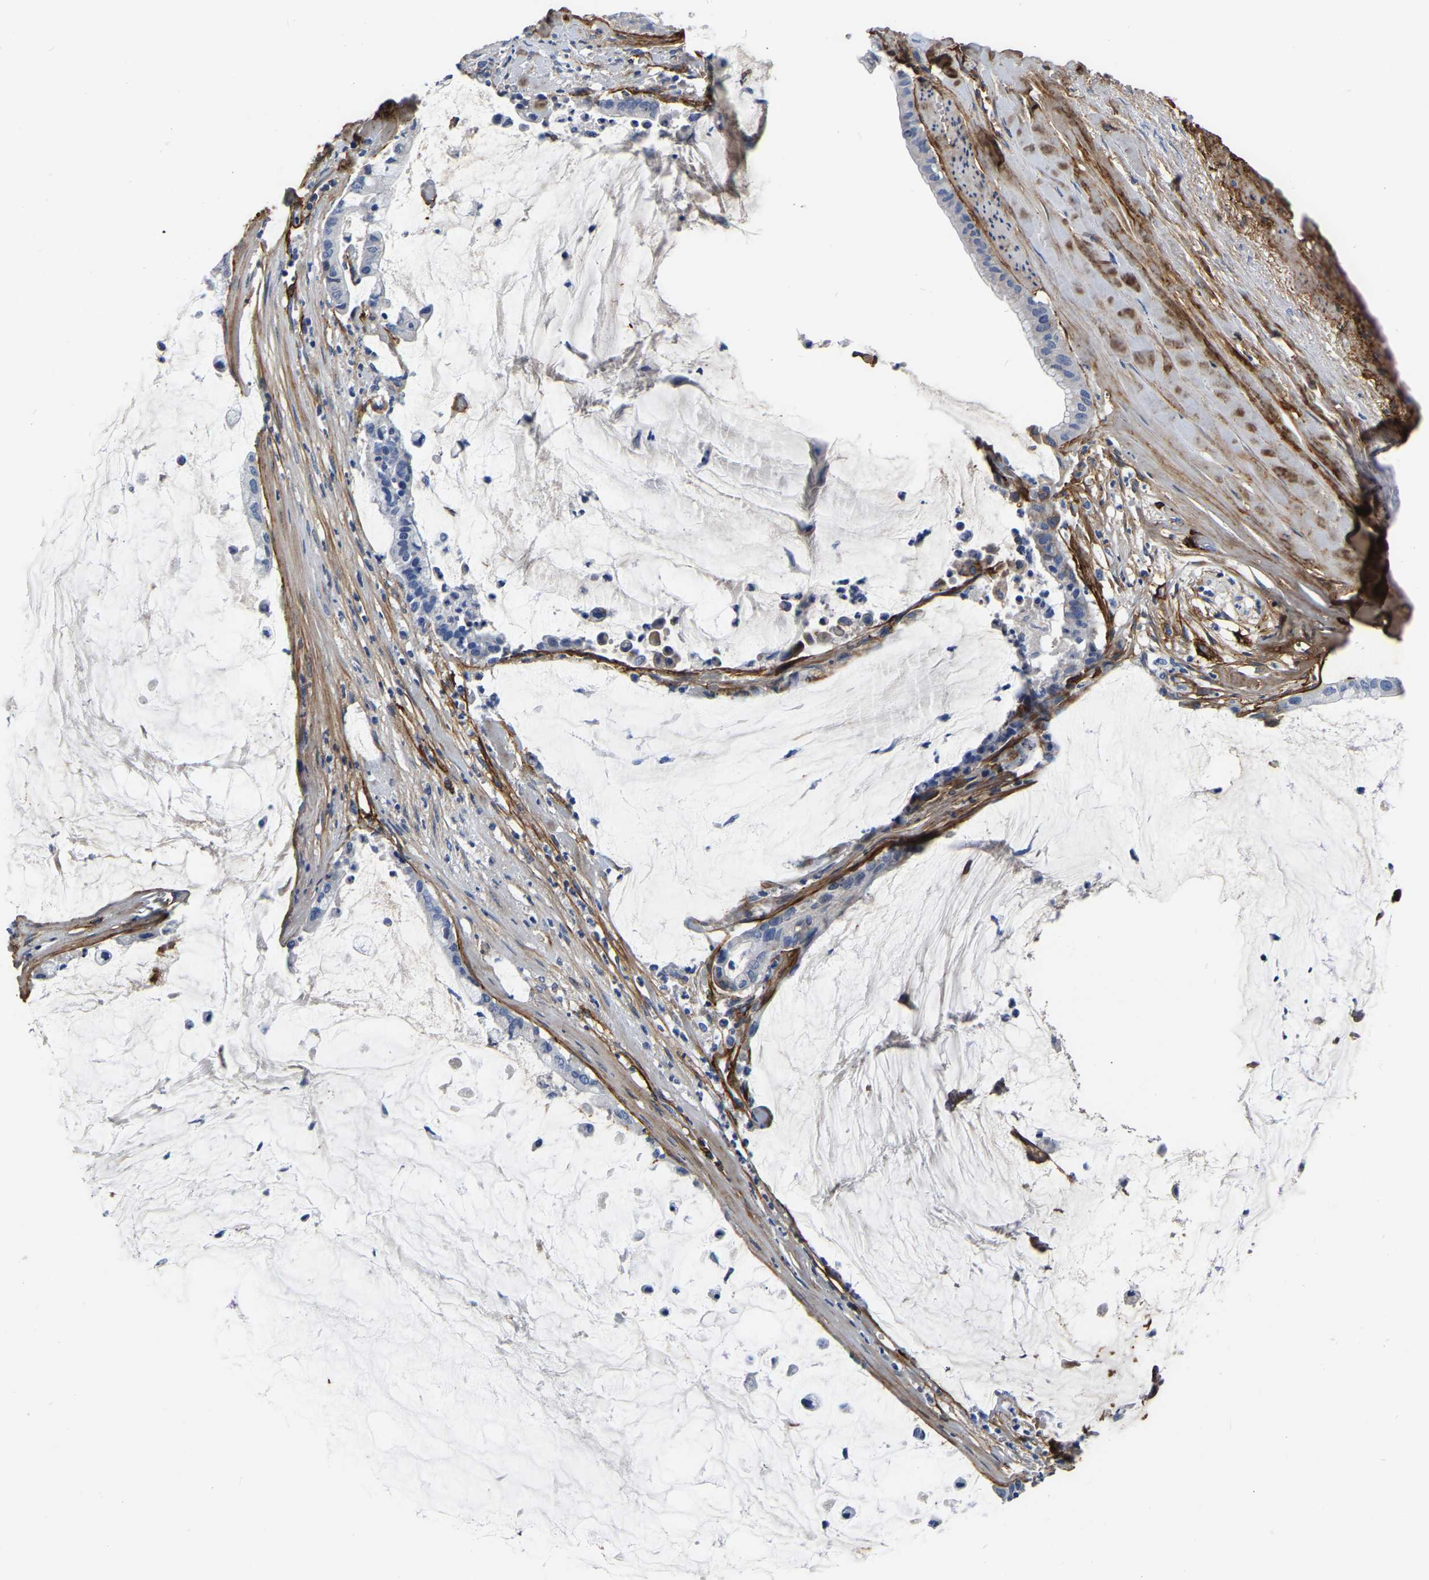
{"staining": {"intensity": "negative", "quantity": "none", "location": "none"}, "tissue": "pancreatic cancer", "cell_type": "Tumor cells", "image_type": "cancer", "snomed": [{"axis": "morphology", "description": "Adenocarcinoma, NOS"}, {"axis": "topography", "description": "Pancreas"}], "caption": "Photomicrograph shows no protein staining in tumor cells of pancreatic cancer (adenocarcinoma) tissue.", "gene": "COL6A1", "patient": {"sex": "male", "age": 41}}